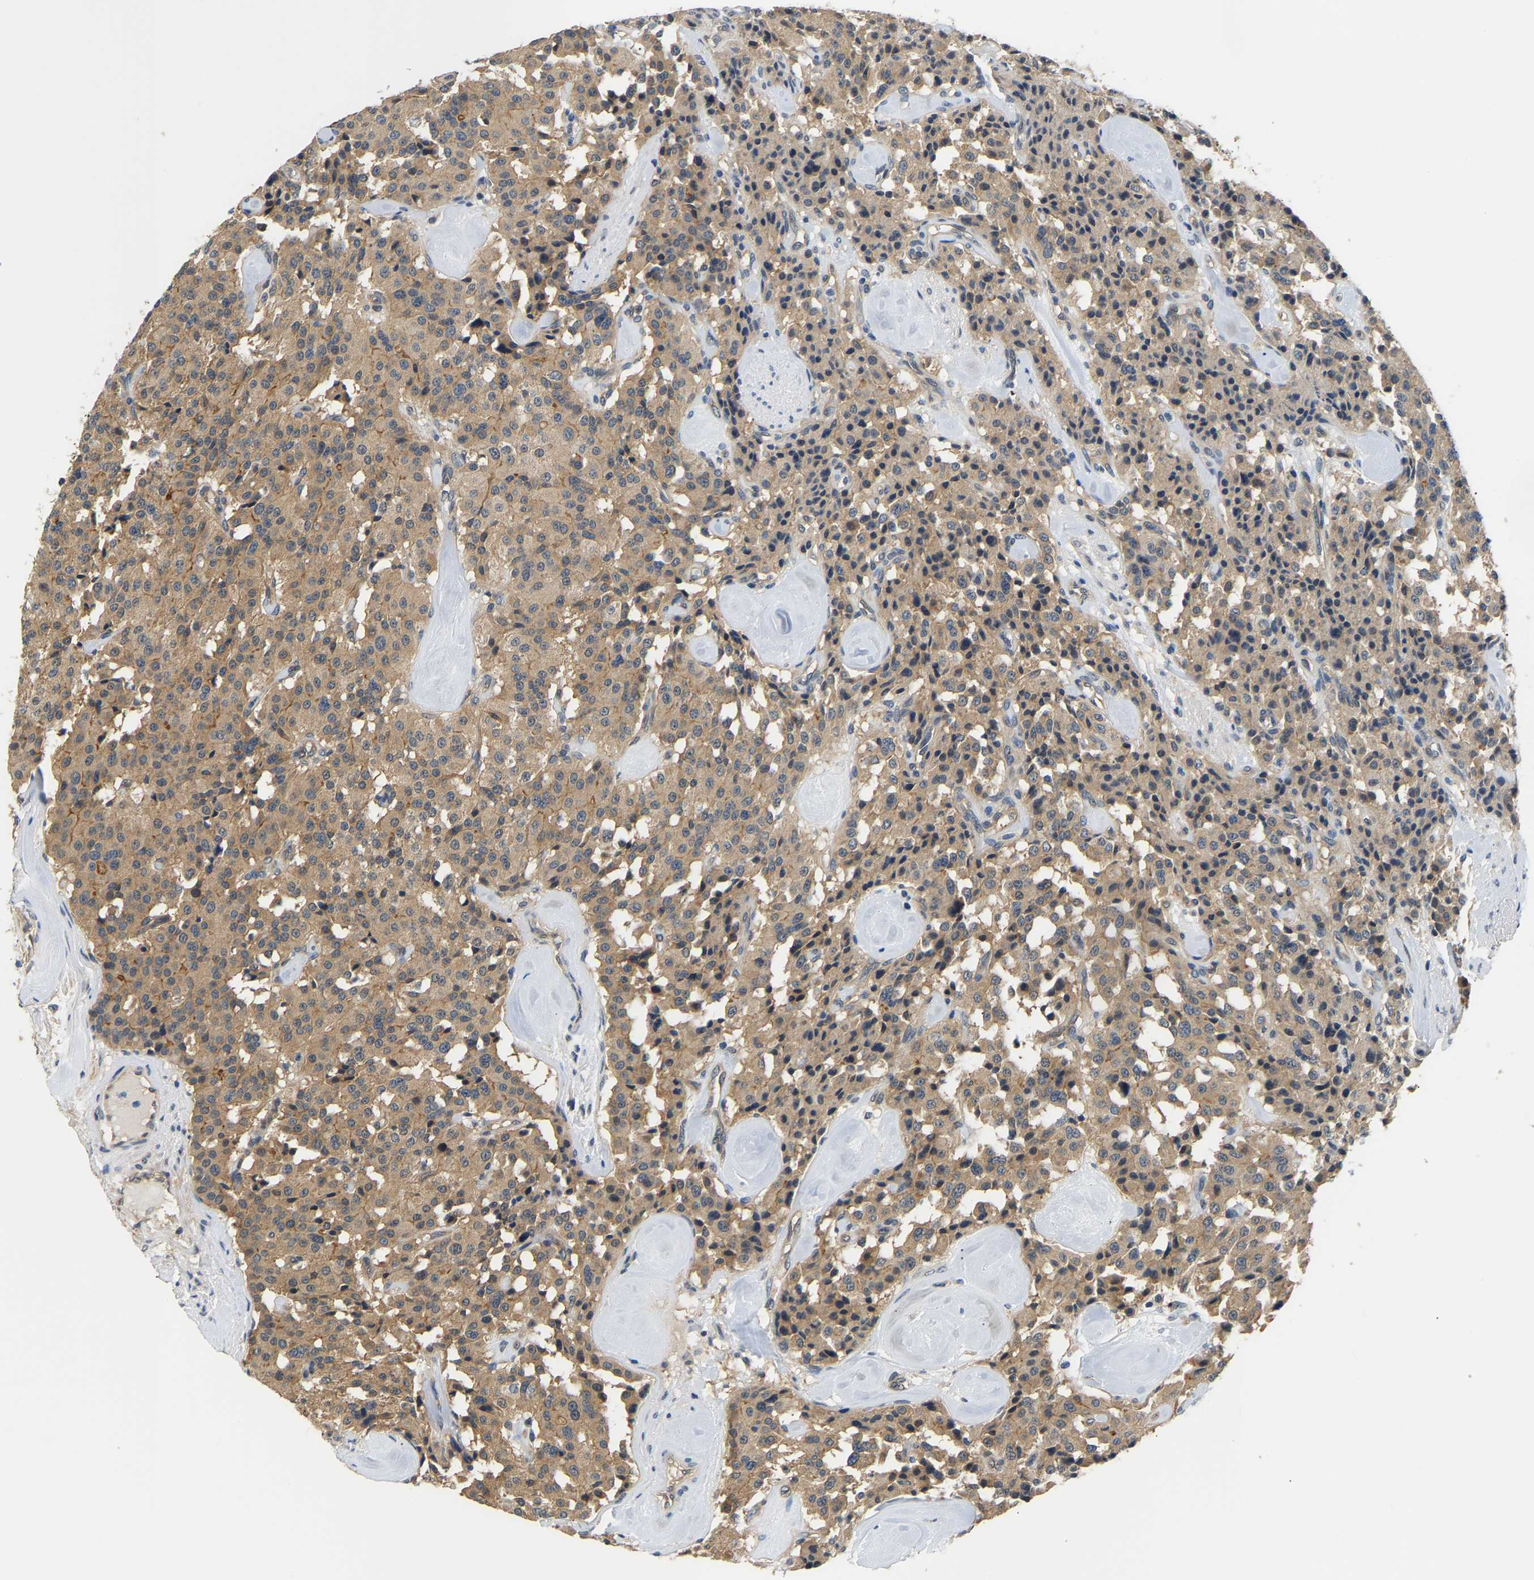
{"staining": {"intensity": "moderate", "quantity": ">75%", "location": "cytoplasmic/membranous"}, "tissue": "carcinoid", "cell_type": "Tumor cells", "image_type": "cancer", "snomed": [{"axis": "morphology", "description": "Carcinoid, malignant, NOS"}, {"axis": "topography", "description": "Lung"}], "caption": "Carcinoid was stained to show a protein in brown. There is medium levels of moderate cytoplasmic/membranous expression in approximately >75% of tumor cells.", "gene": "ARHGEF12", "patient": {"sex": "male", "age": 30}}